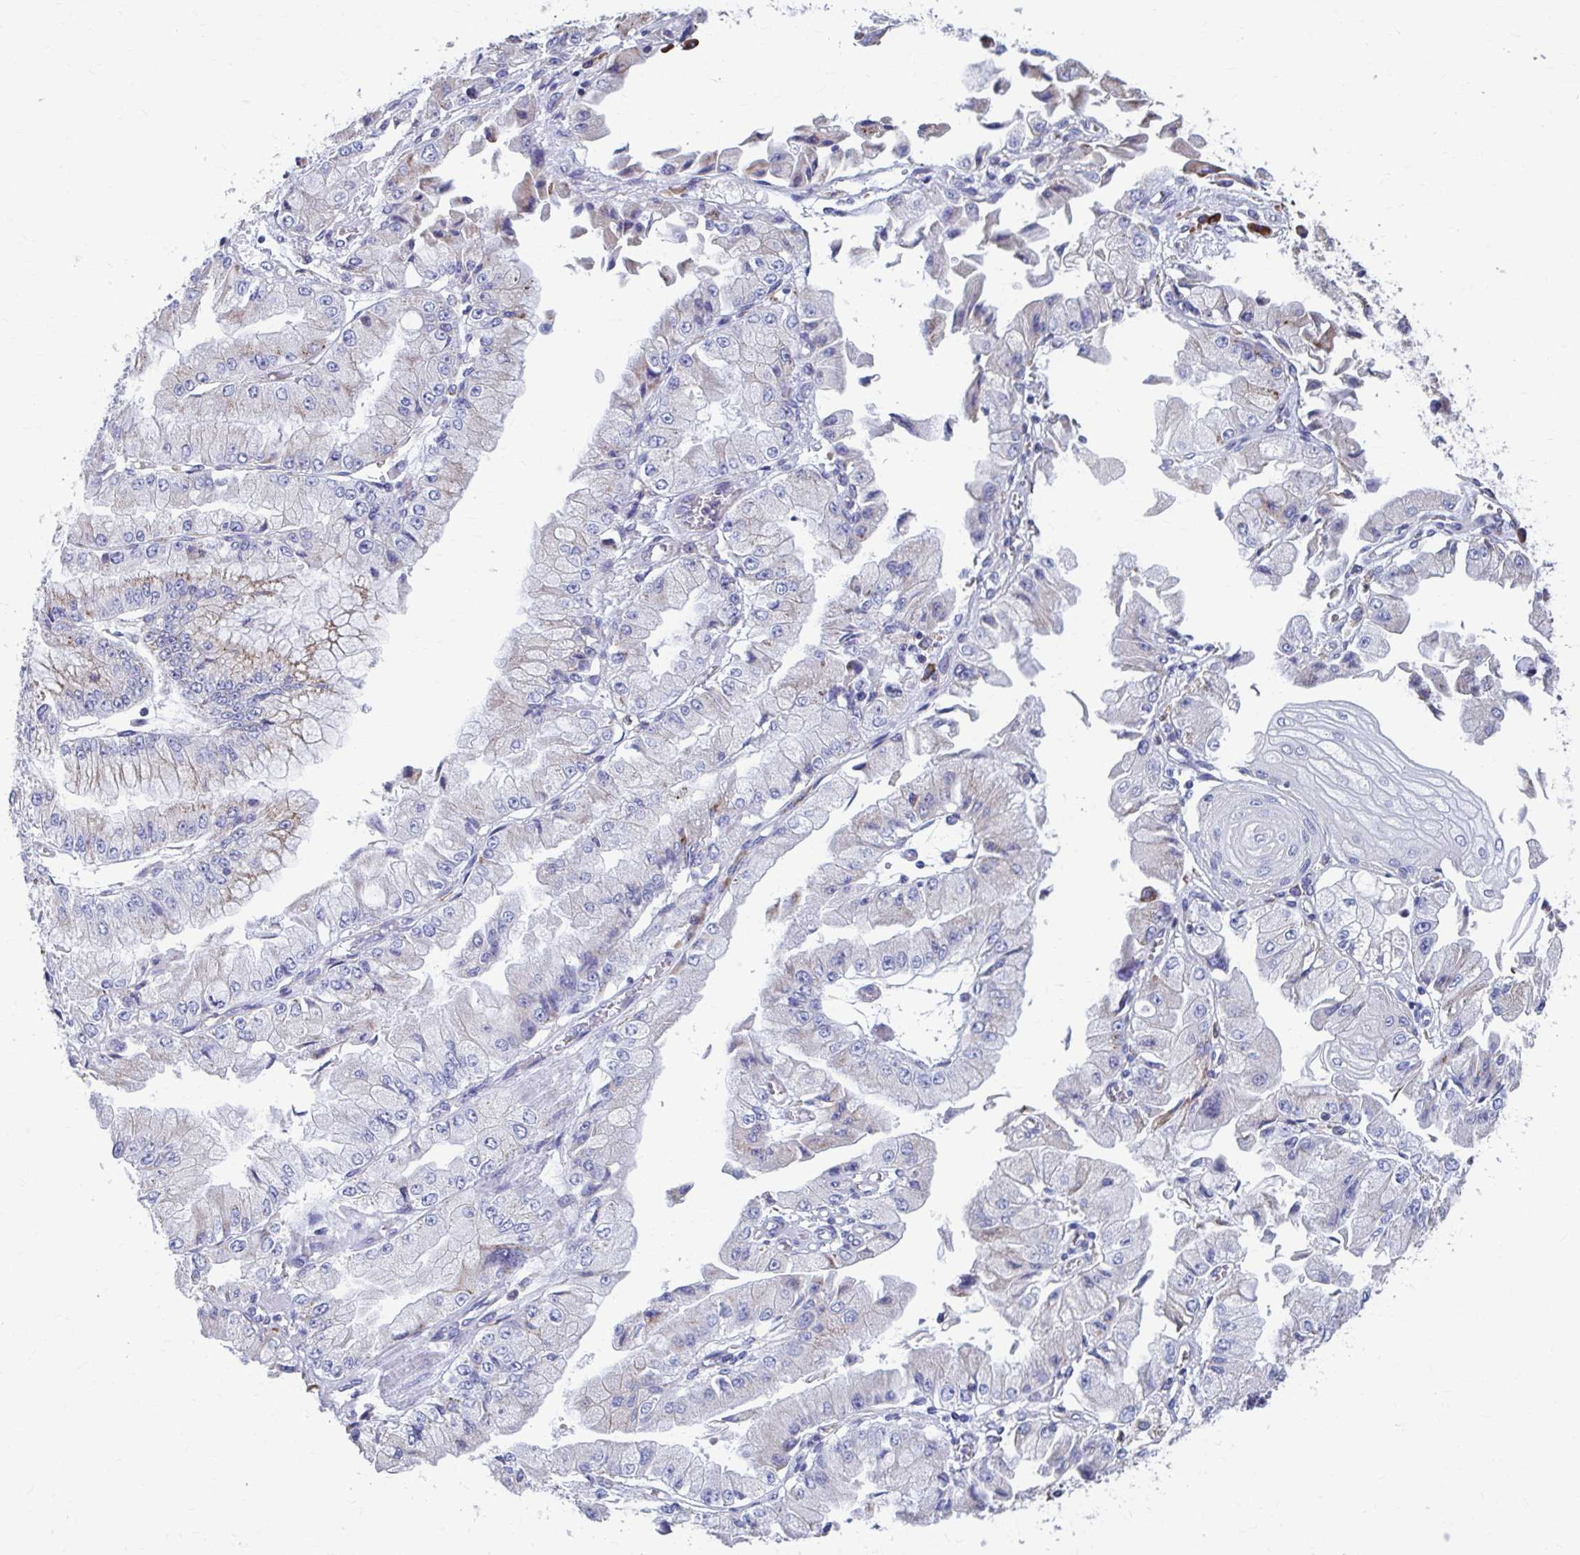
{"staining": {"intensity": "weak", "quantity": "25%-75%", "location": "cytoplasmic/membranous"}, "tissue": "stomach cancer", "cell_type": "Tumor cells", "image_type": "cancer", "snomed": [{"axis": "morphology", "description": "Adenocarcinoma, NOS"}, {"axis": "topography", "description": "Stomach, upper"}], "caption": "Human adenocarcinoma (stomach) stained for a protein (brown) displays weak cytoplasmic/membranous positive staining in about 25%-75% of tumor cells.", "gene": "FKBP2", "patient": {"sex": "female", "age": 74}}